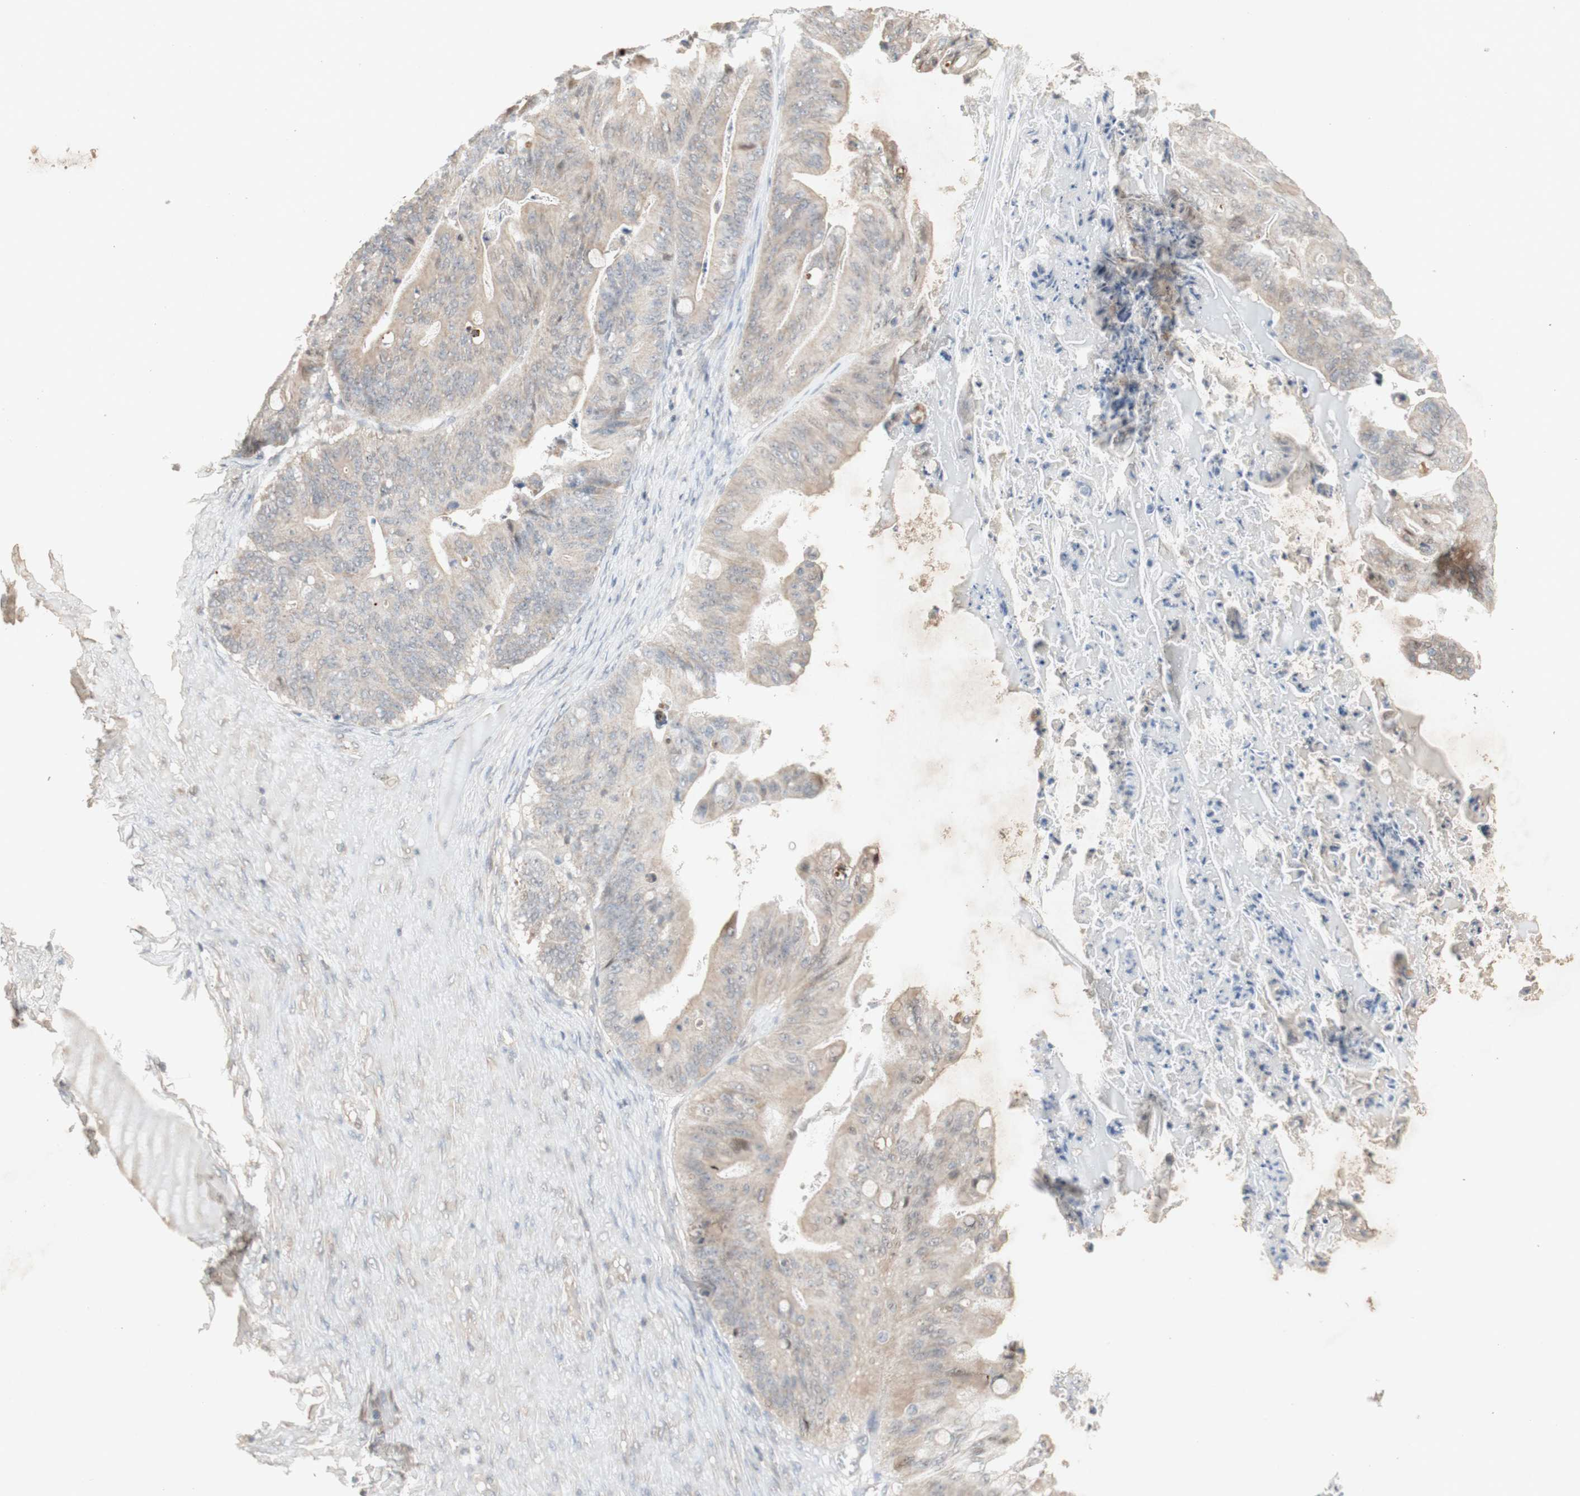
{"staining": {"intensity": "weak", "quantity": "<25%", "location": "cytoplasmic/membranous"}, "tissue": "ovarian cancer", "cell_type": "Tumor cells", "image_type": "cancer", "snomed": [{"axis": "morphology", "description": "Cystadenocarcinoma, mucinous, NOS"}, {"axis": "topography", "description": "Ovary"}], "caption": "IHC of human ovarian cancer exhibits no expression in tumor cells.", "gene": "NRG4", "patient": {"sex": "female", "age": 37}}